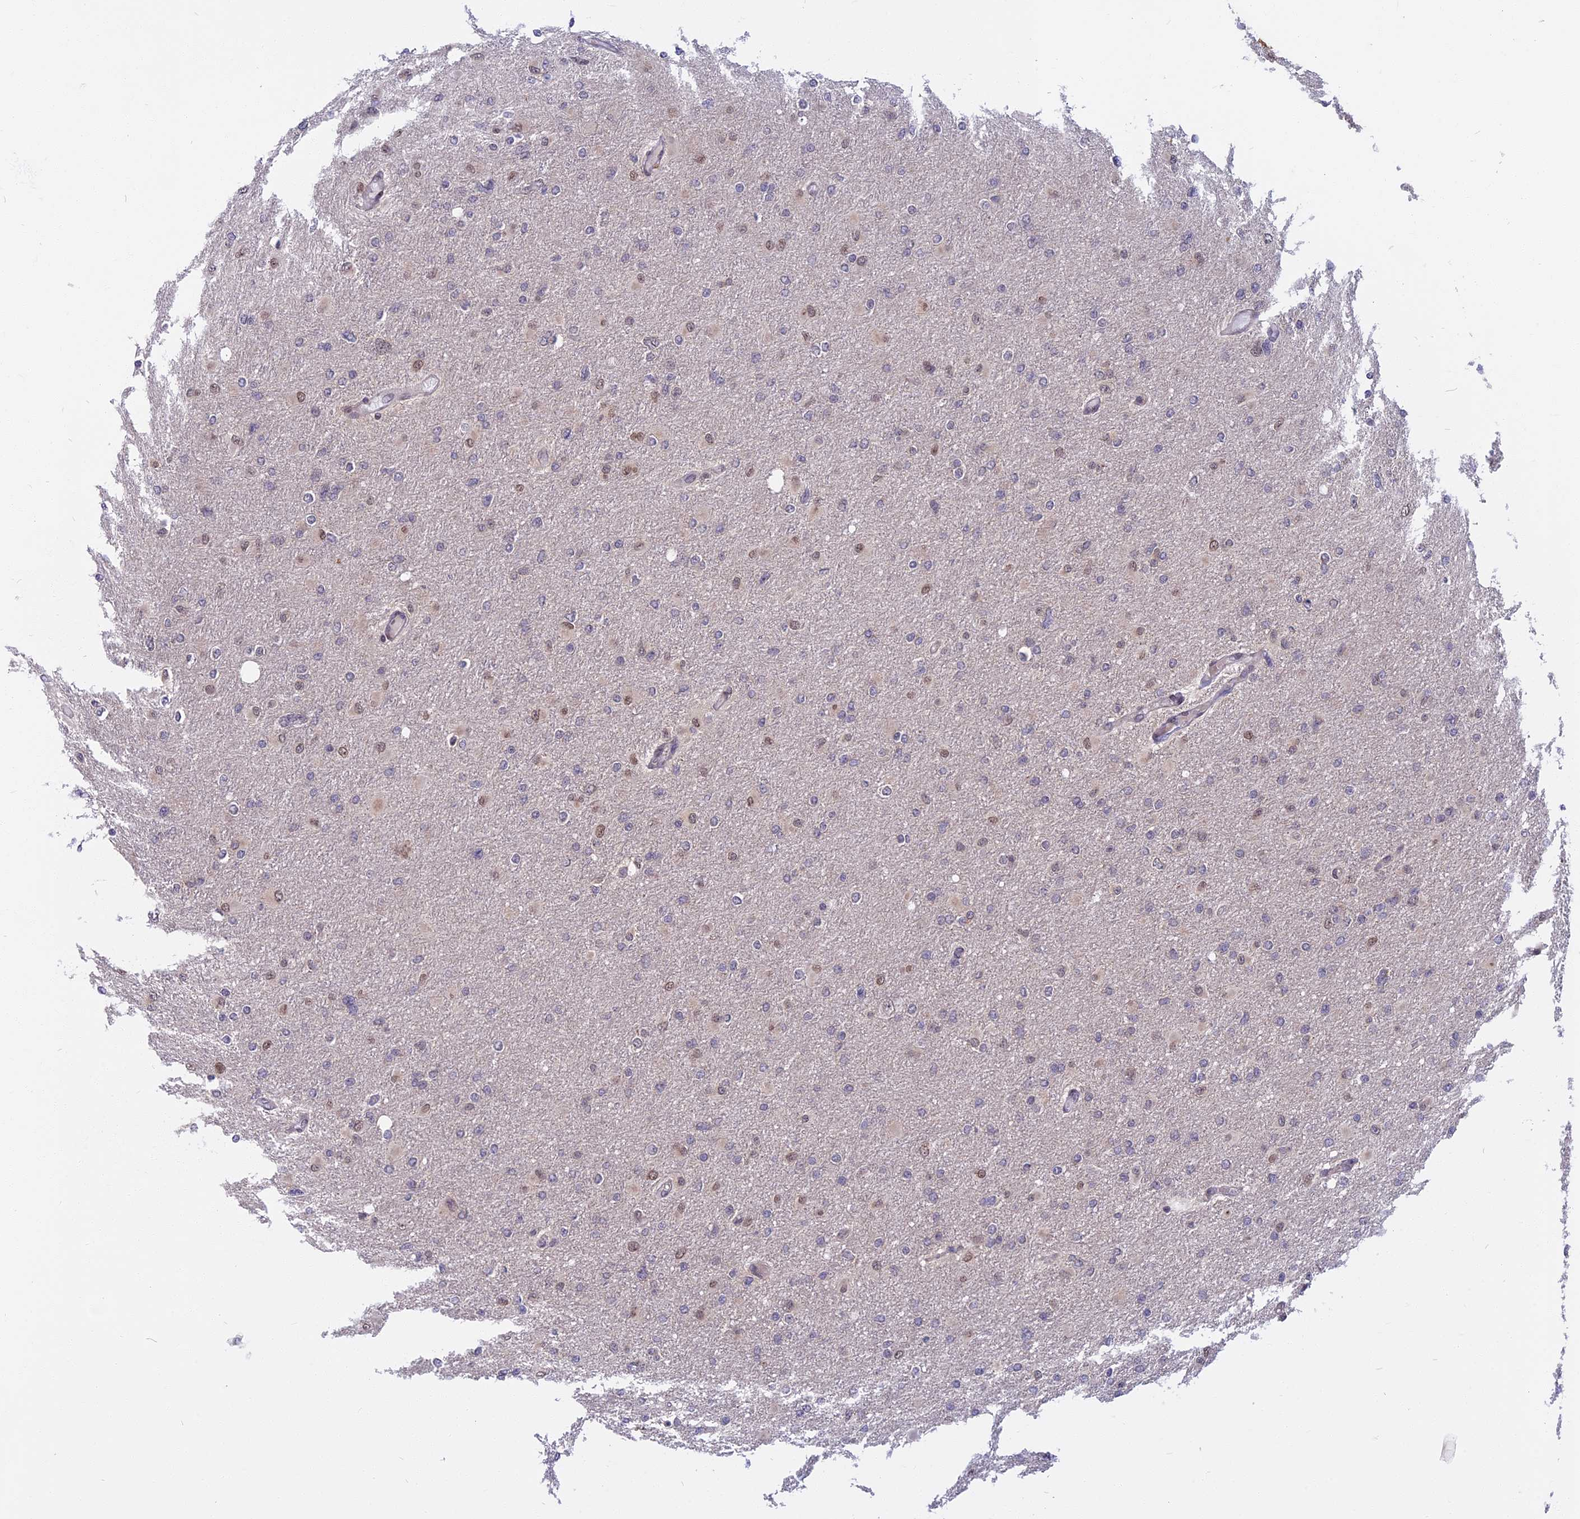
{"staining": {"intensity": "weak", "quantity": "<25%", "location": "nuclear"}, "tissue": "glioma", "cell_type": "Tumor cells", "image_type": "cancer", "snomed": [{"axis": "morphology", "description": "Glioma, malignant, High grade"}, {"axis": "topography", "description": "Cerebral cortex"}], "caption": "This is an immunohistochemistry image of high-grade glioma (malignant). There is no expression in tumor cells.", "gene": "CCDC113", "patient": {"sex": "female", "age": 36}}